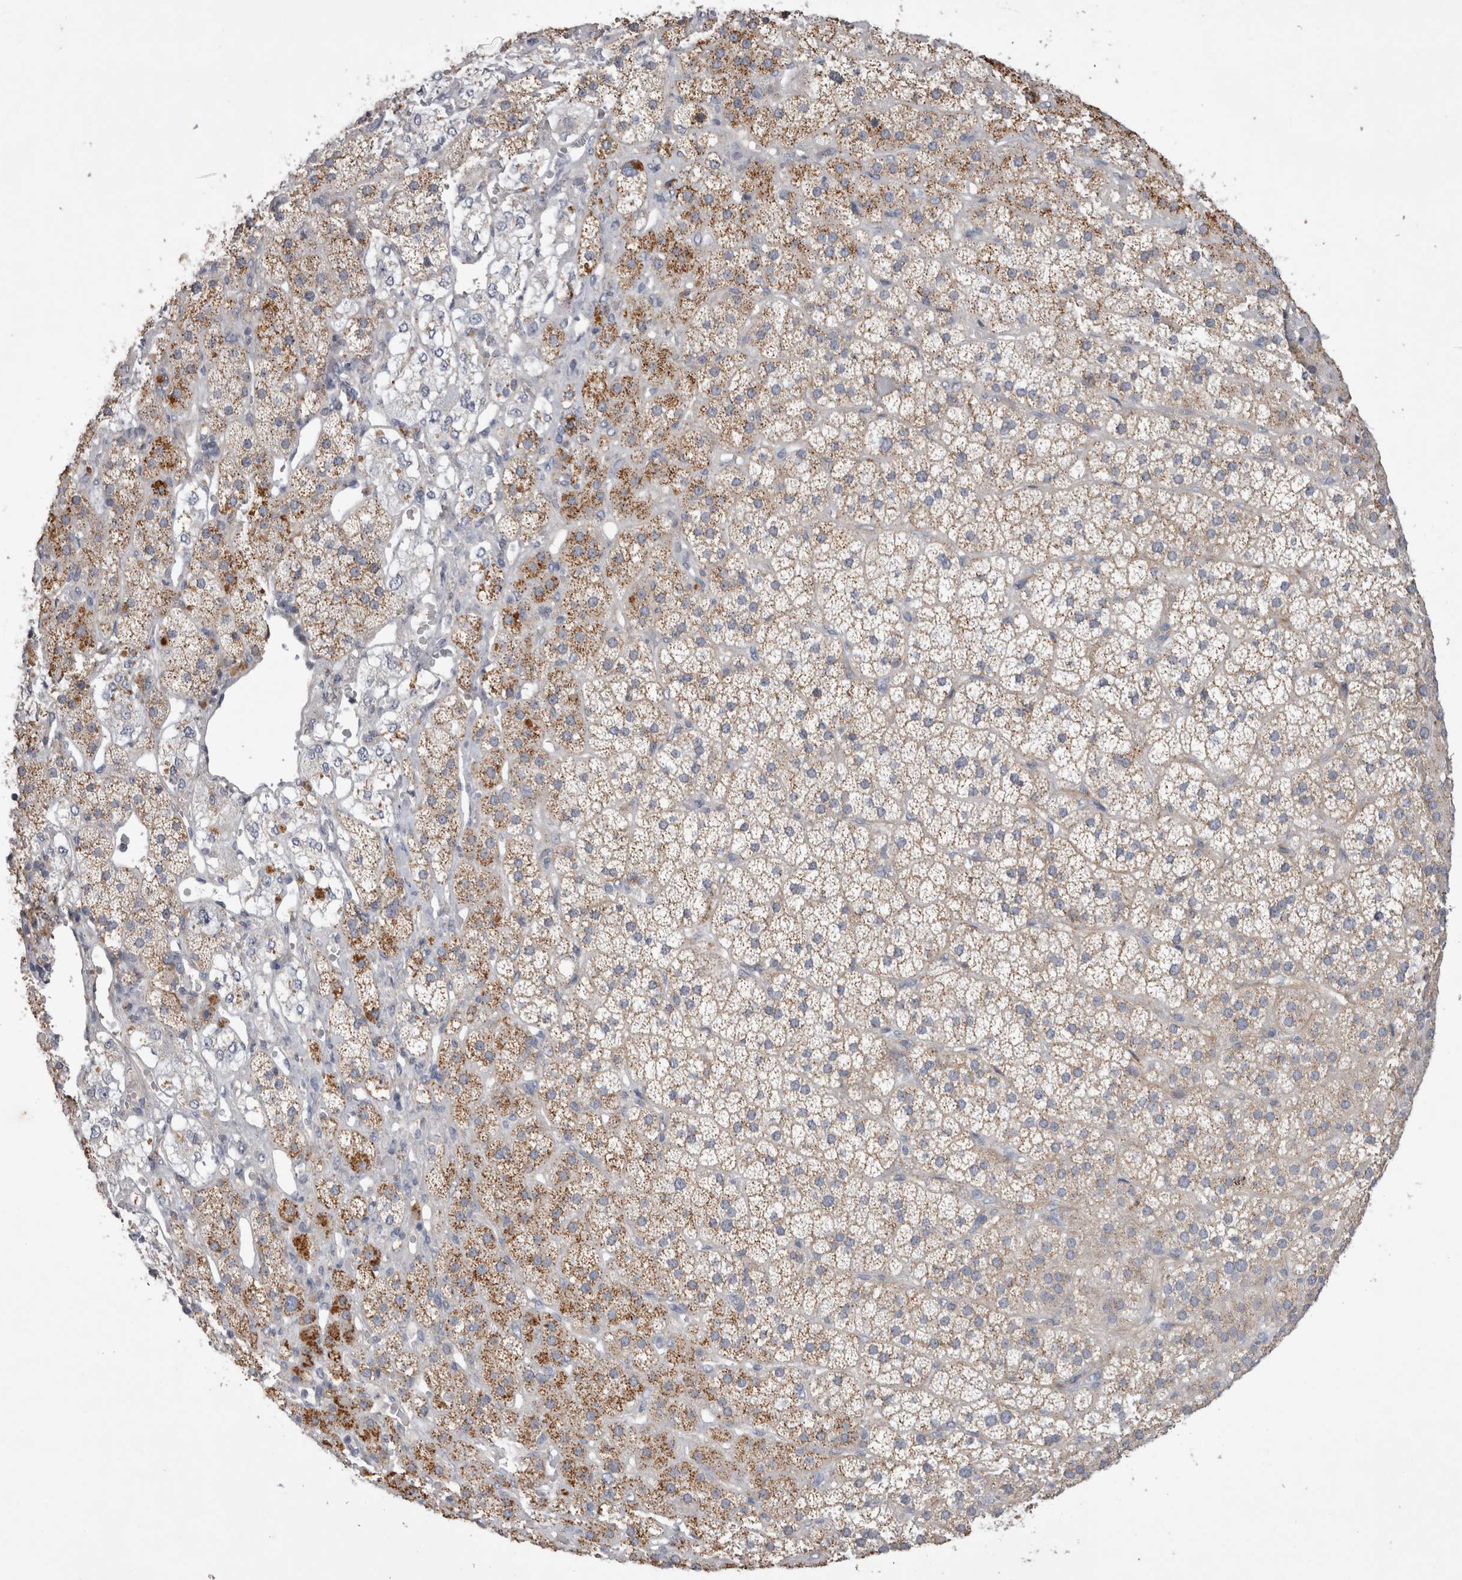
{"staining": {"intensity": "moderate", "quantity": "25%-75%", "location": "cytoplasmic/membranous"}, "tissue": "adrenal gland", "cell_type": "Glandular cells", "image_type": "normal", "snomed": [{"axis": "morphology", "description": "Normal tissue, NOS"}, {"axis": "topography", "description": "Adrenal gland"}], "caption": "Immunohistochemical staining of normal adrenal gland exhibits medium levels of moderate cytoplasmic/membranous staining in approximately 25%-75% of glandular cells. Ihc stains the protein of interest in brown and the nuclei are stained blue.", "gene": "STRADB", "patient": {"sex": "male", "age": 57}}